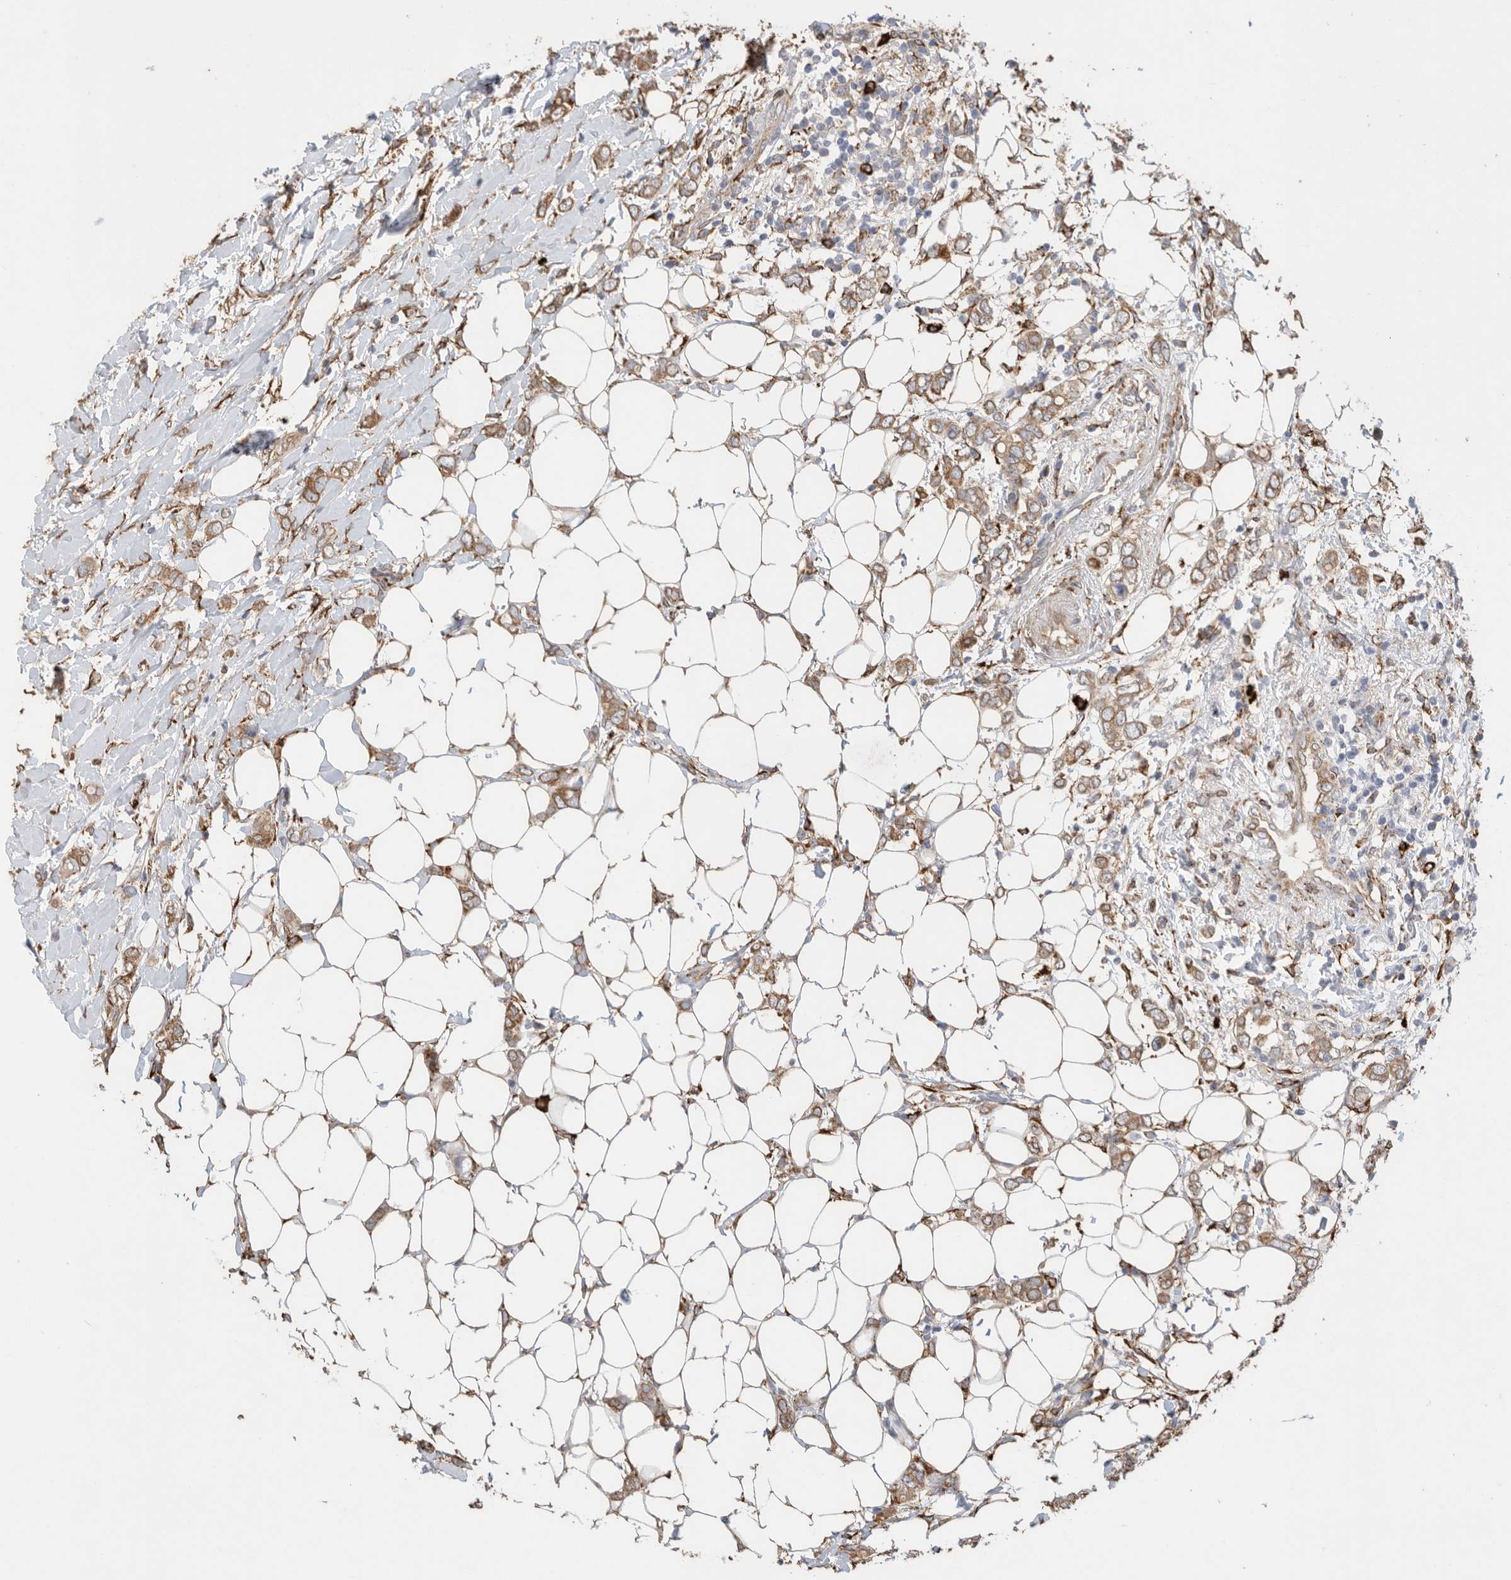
{"staining": {"intensity": "moderate", "quantity": ">75%", "location": "cytoplasmic/membranous"}, "tissue": "breast cancer", "cell_type": "Tumor cells", "image_type": "cancer", "snomed": [{"axis": "morphology", "description": "Normal tissue, NOS"}, {"axis": "morphology", "description": "Lobular carcinoma"}, {"axis": "topography", "description": "Breast"}], "caption": "High-power microscopy captured an IHC image of breast lobular carcinoma, revealing moderate cytoplasmic/membranous positivity in about >75% of tumor cells.", "gene": "BLOC1S5", "patient": {"sex": "female", "age": 47}}